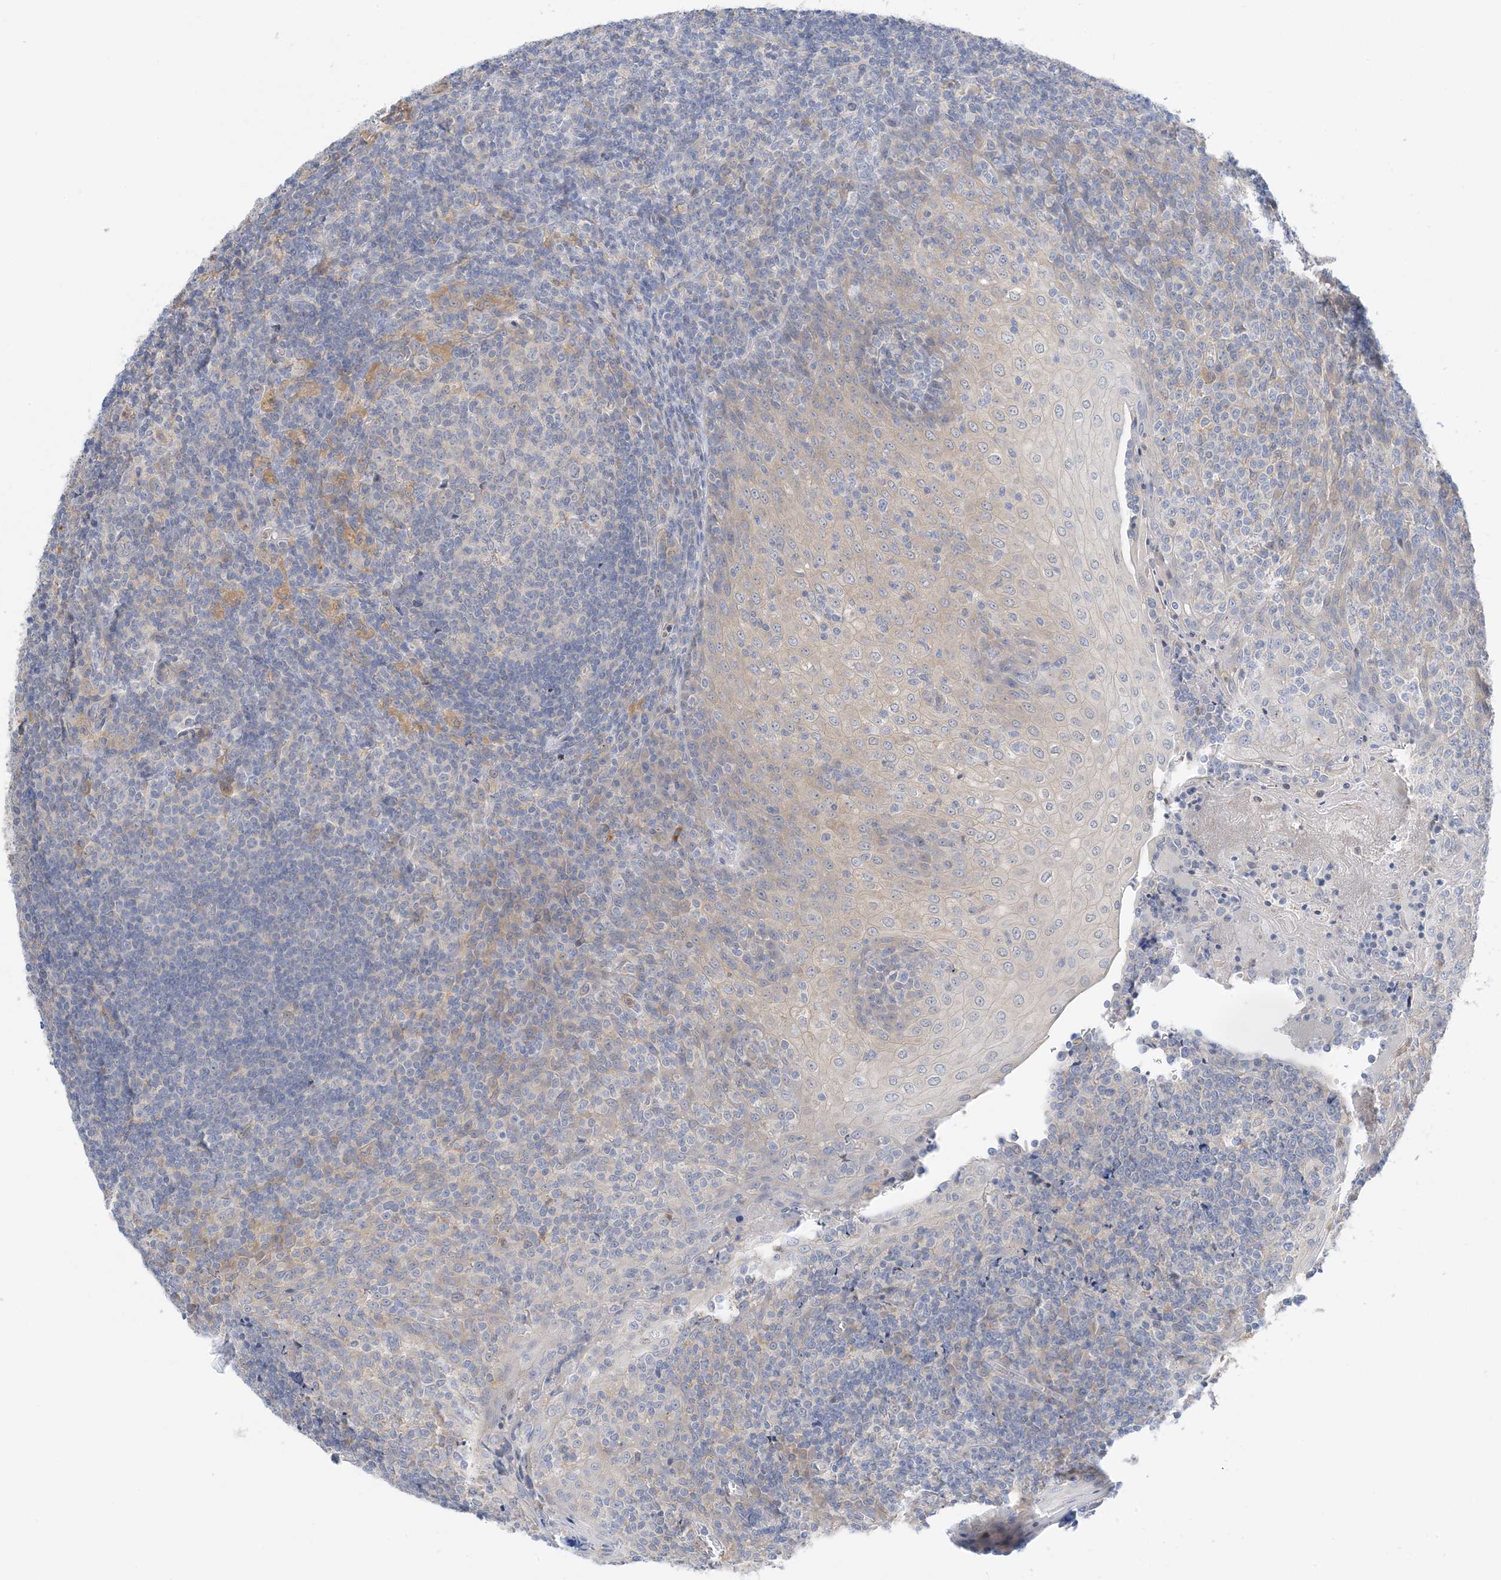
{"staining": {"intensity": "negative", "quantity": "none", "location": "none"}, "tissue": "tonsil", "cell_type": "Germinal center cells", "image_type": "normal", "snomed": [{"axis": "morphology", "description": "Normal tissue, NOS"}, {"axis": "topography", "description": "Tonsil"}], "caption": "IHC image of benign tonsil stained for a protein (brown), which displays no expression in germinal center cells.", "gene": "KIFBP", "patient": {"sex": "female", "age": 19}}